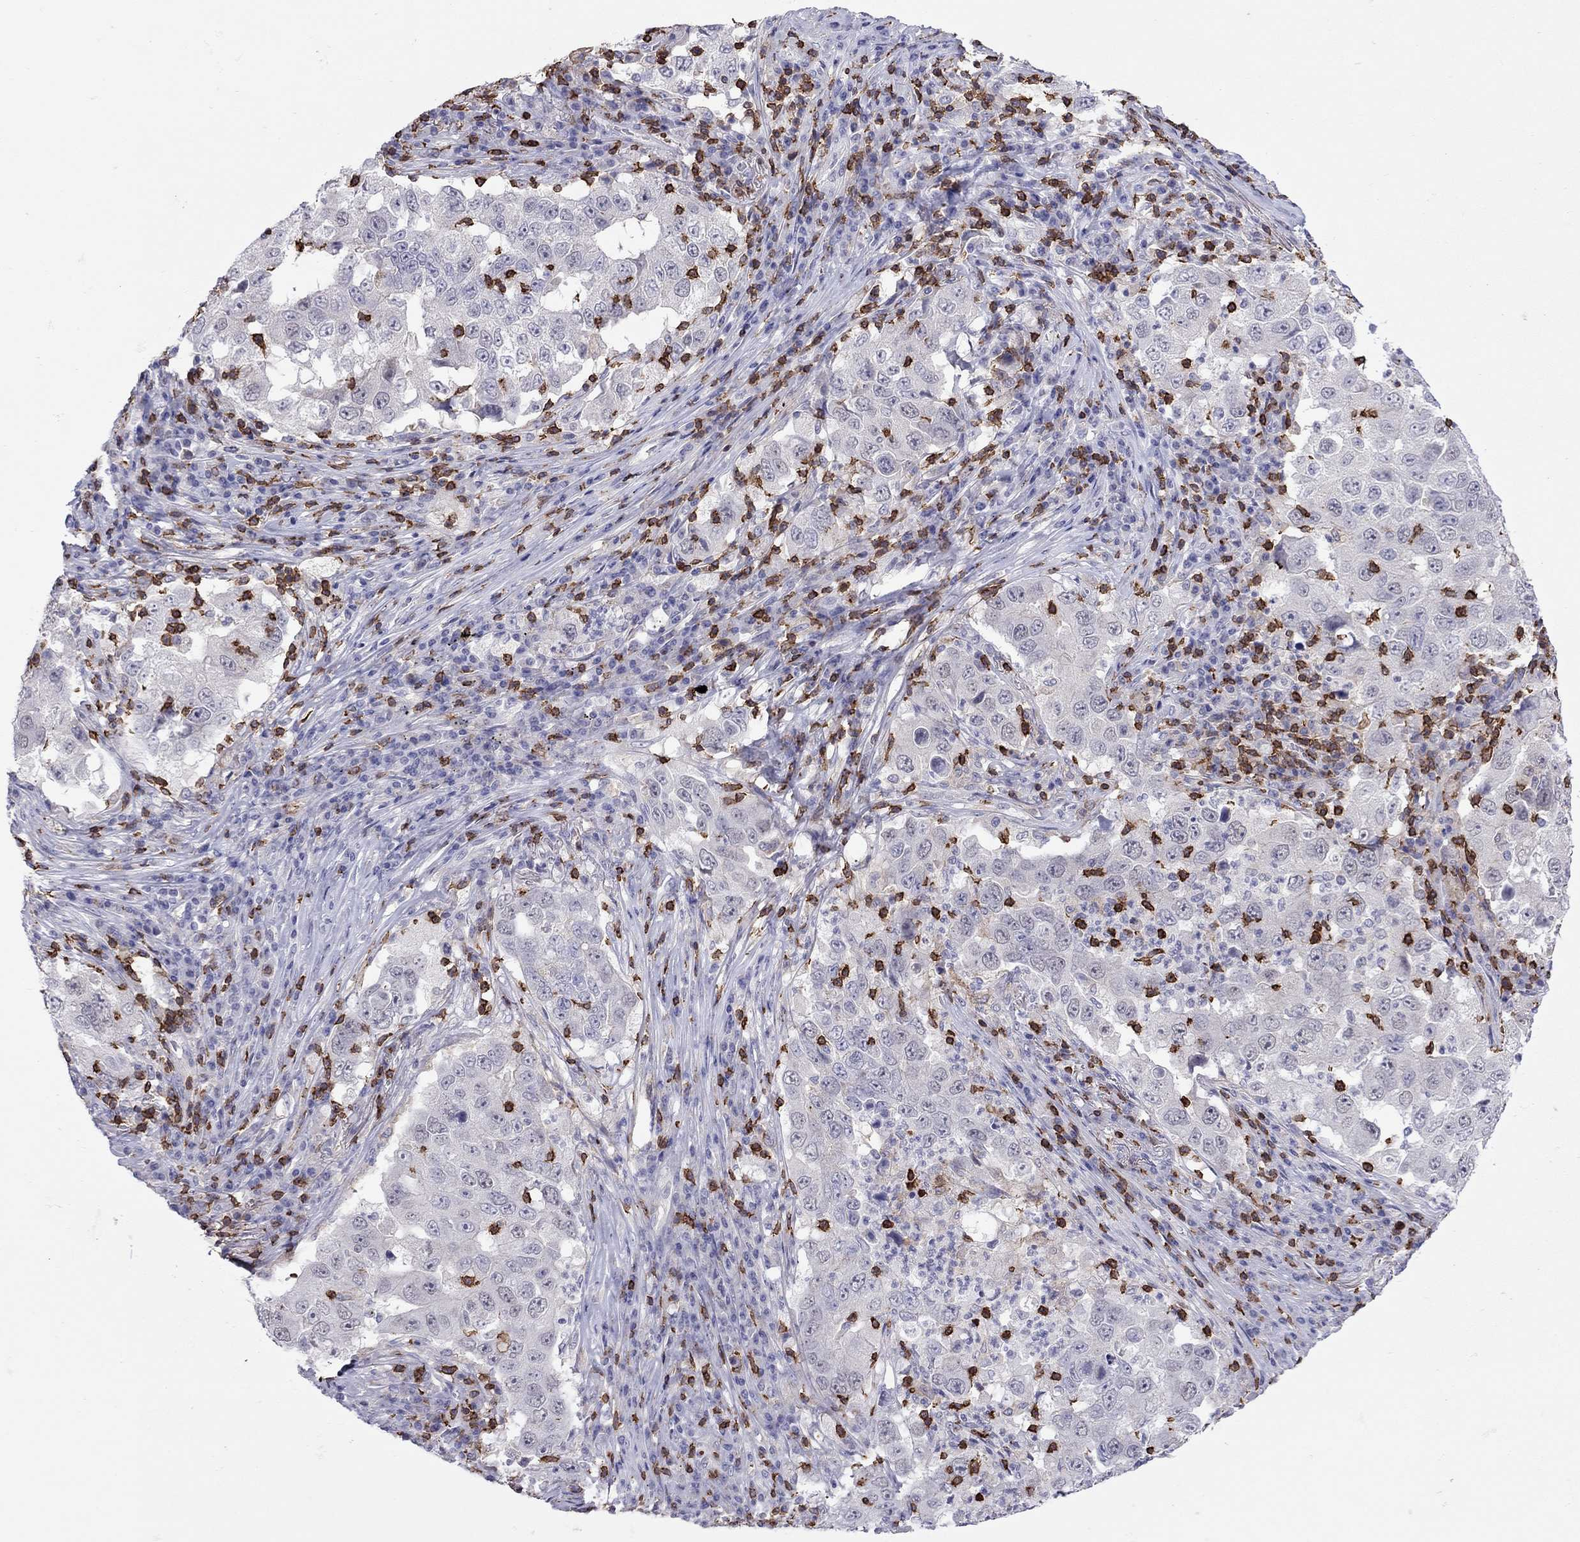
{"staining": {"intensity": "negative", "quantity": "none", "location": "none"}, "tissue": "lung cancer", "cell_type": "Tumor cells", "image_type": "cancer", "snomed": [{"axis": "morphology", "description": "Adenocarcinoma, NOS"}, {"axis": "topography", "description": "Lung"}], "caption": "IHC photomicrograph of neoplastic tissue: human lung adenocarcinoma stained with DAB (3,3'-diaminobenzidine) displays no significant protein expression in tumor cells.", "gene": "MND1", "patient": {"sex": "male", "age": 73}}